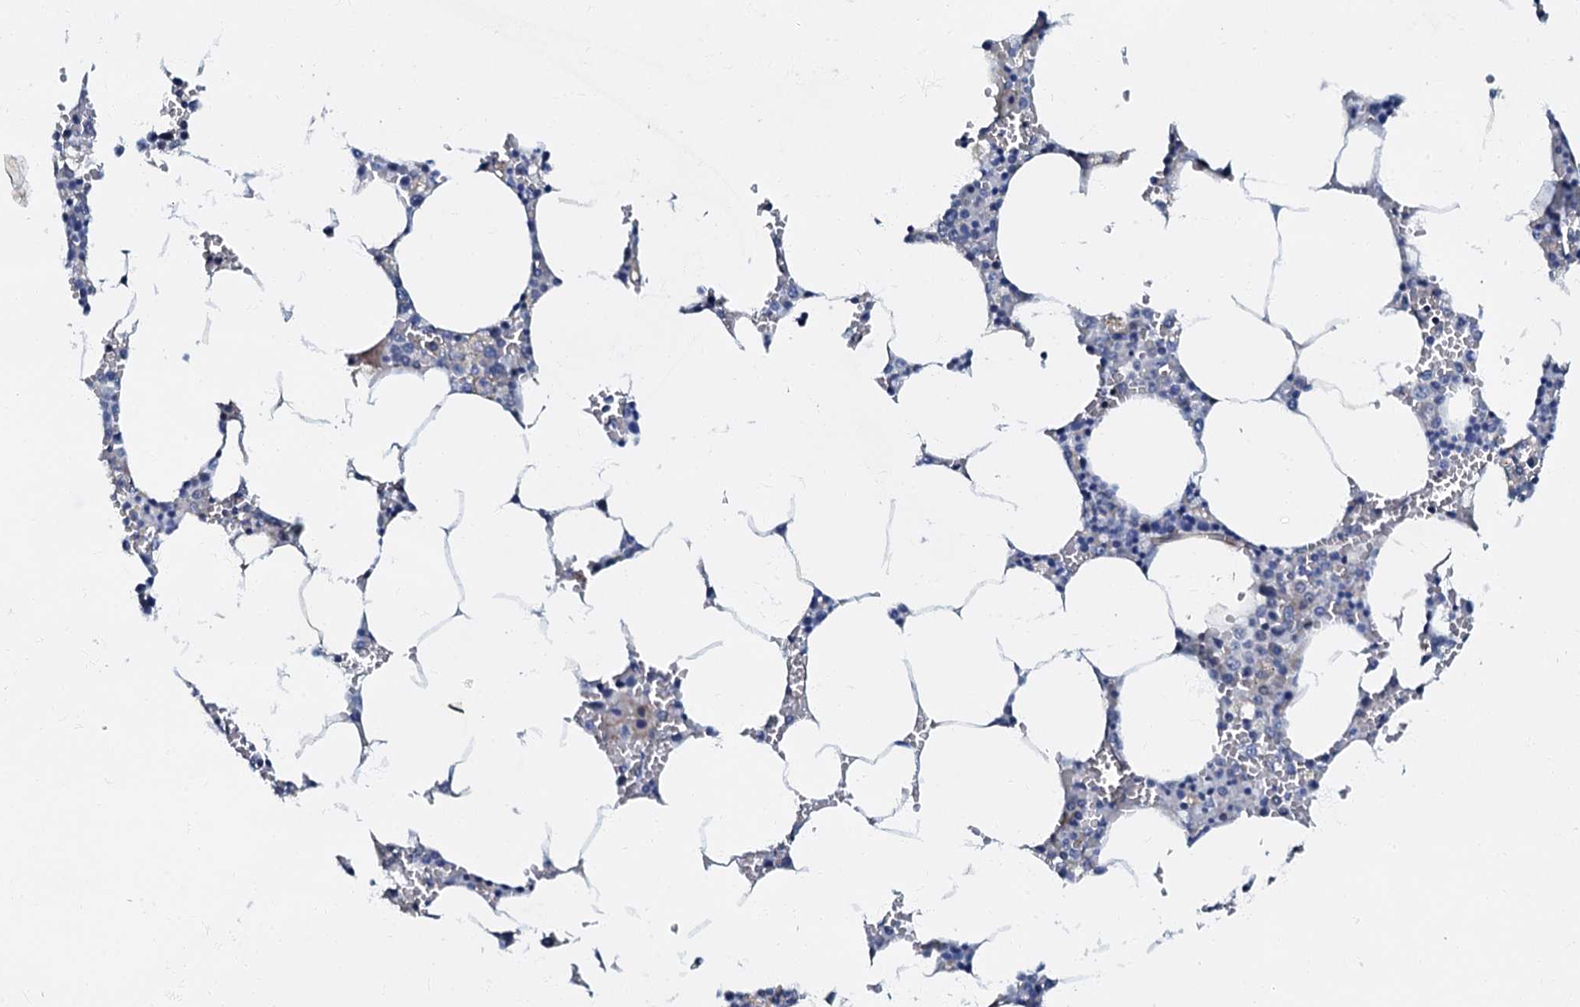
{"staining": {"intensity": "negative", "quantity": "none", "location": "none"}, "tissue": "bone marrow", "cell_type": "Hematopoietic cells", "image_type": "normal", "snomed": [{"axis": "morphology", "description": "Normal tissue, NOS"}, {"axis": "topography", "description": "Bone marrow"}], "caption": "A photomicrograph of human bone marrow is negative for staining in hematopoietic cells. (DAB immunohistochemistry, high magnification).", "gene": "OLAH", "patient": {"sex": "male", "age": 70}}